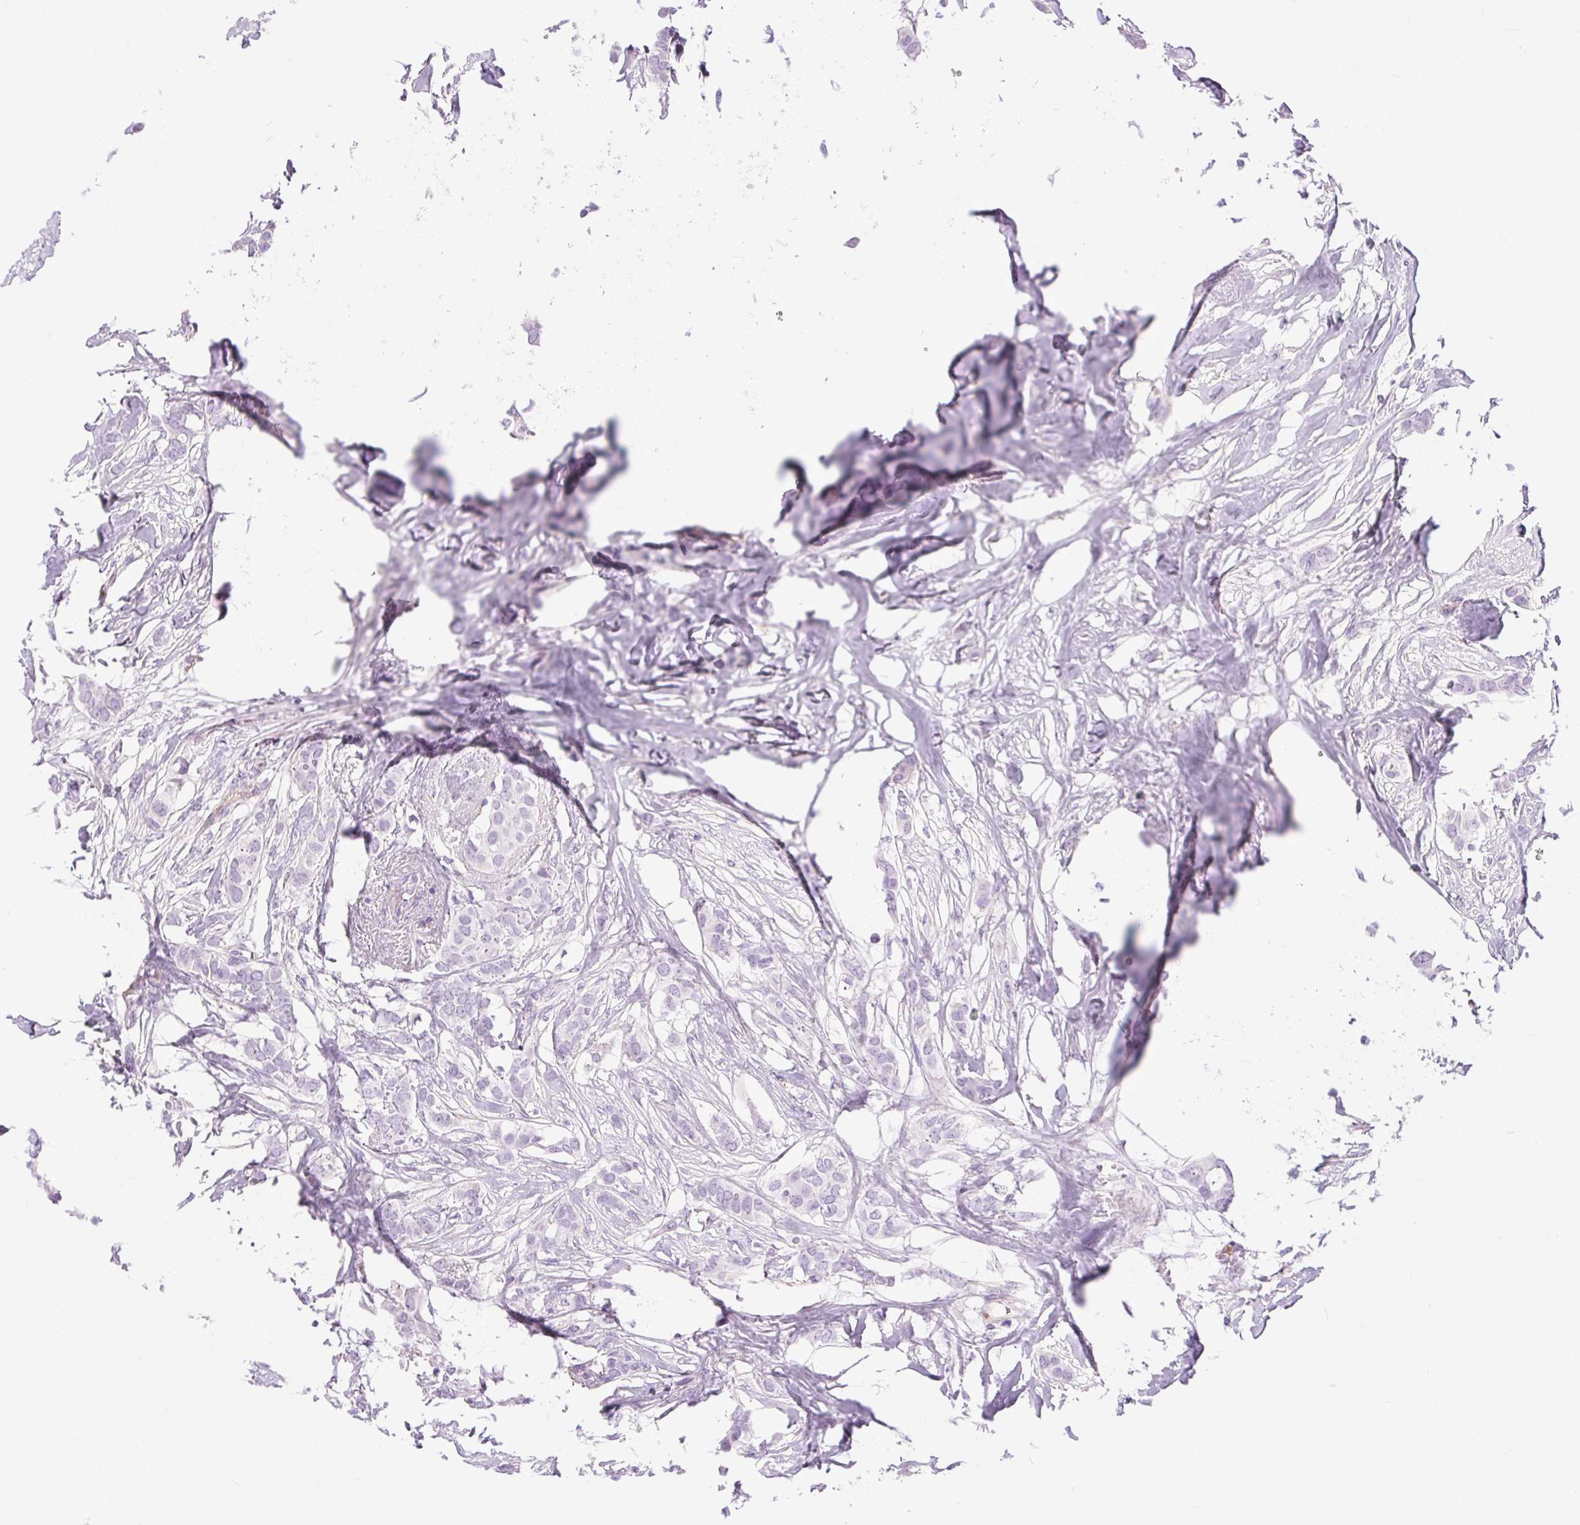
{"staining": {"intensity": "negative", "quantity": "none", "location": "none"}, "tissue": "breast cancer", "cell_type": "Tumor cells", "image_type": "cancer", "snomed": [{"axis": "morphology", "description": "Duct carcinoma"}, {"axis": "topography", "description": "Breast"}], "caption": "Immunohistochemistry (IHC) histopathology image of breast cancer (intraductal carcinoma) stained for a protein (brown), which reveals no staining in tumor cells.", "gene": "SHCBP1L", "patient": {"sex": "female", "age": 62}}